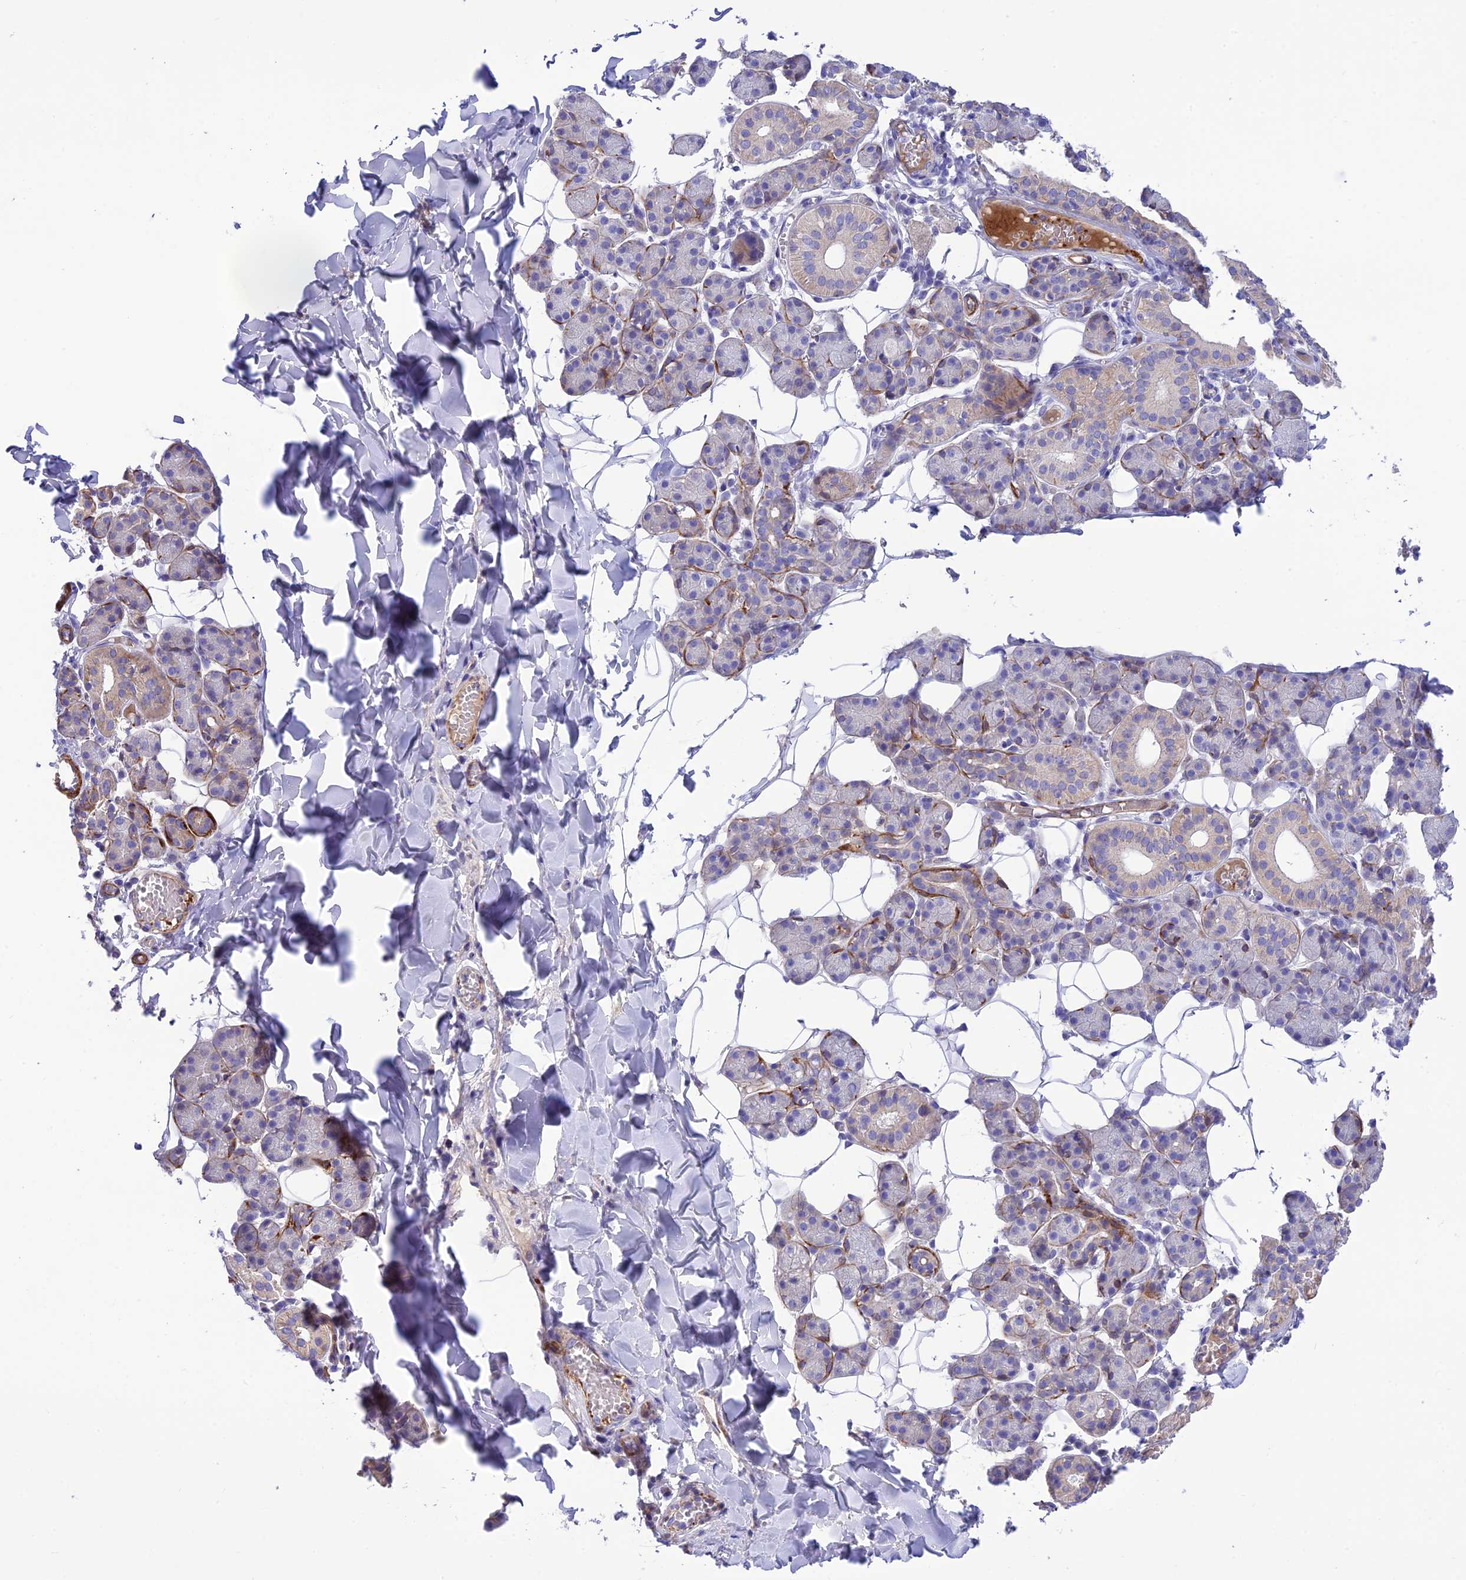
{"staining": {"intensity": "weak", "quantity": "<25%", "location": "cytoplasmic/membranous"}, "tissue": "salivary gland", "cell_type": "Glandular cells", "image_type": "normal", "snomed": [{"axis": "morphology", "description": "Normal tissue, NOS"}, {"axis": "topography", "description": "Salivary gland"}], "caption": "A histopathology image of human salivary gland is negative for staining in glandular cells. The staining is performed using DAB brown chromogen with nuclei counter-stained in using hematoxylin.", "gene": "FRA10AC1", "patient": {"sex": "female", "age": 33}}